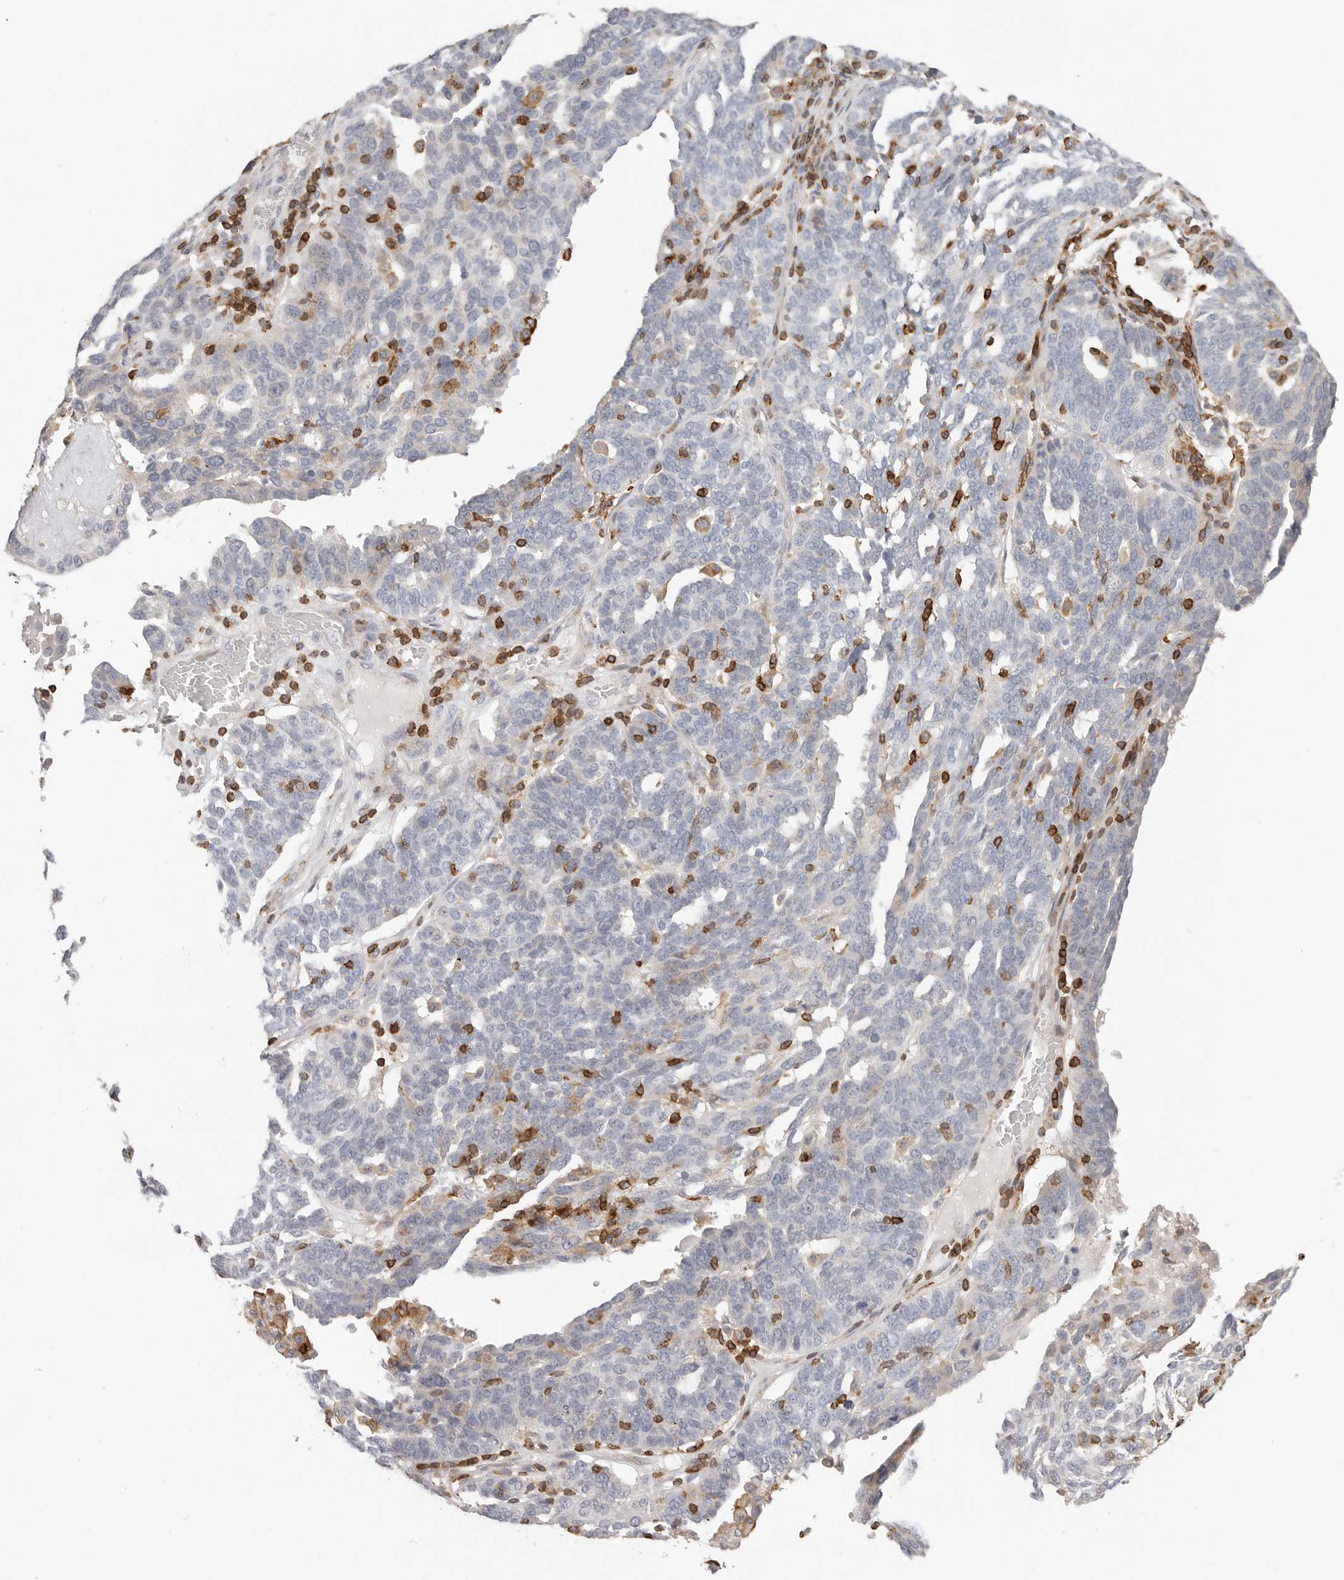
{"staining": {"intensity": "negative", "quantity": "none", "location": "none"}, "tissue": "ovarian cancer", "cell_type": "Tumor cells", "image_type": "cancer", "snomed": [{"axis": "morphology", "description": "Cystadenocarcinoma, serous, NOS"}, {"axis": "topography", "description": "Ovary"}], "caption": "Tumor cells are negative for brown protein staining in ovarian cancer (serous cystadenocarcinoma).", "gene": "TMEM63B", "patient": {"sex": "female", "age": 59}}